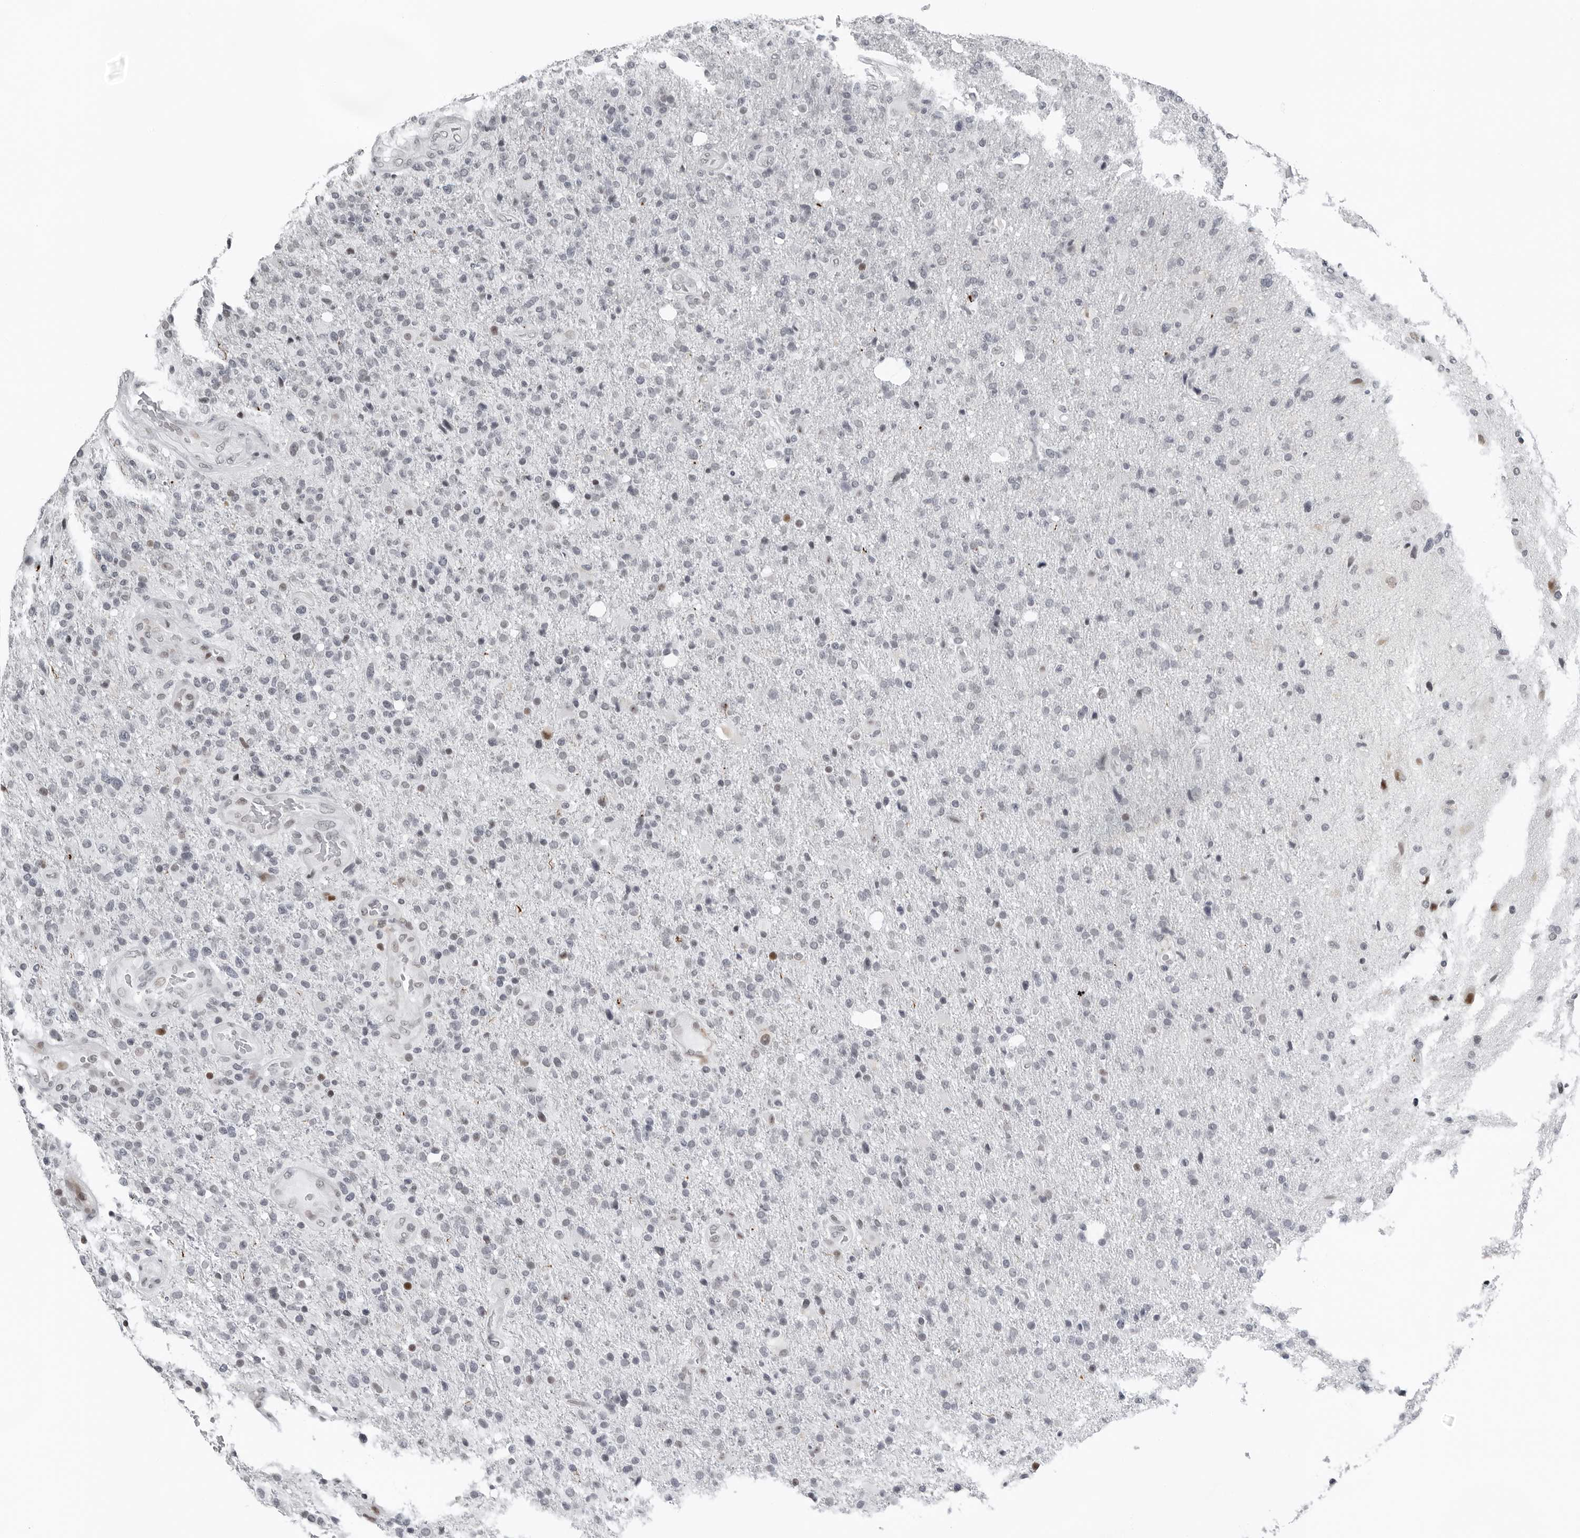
{"staining": {"intensity": "moderate", "quantity": "<25%", "location": "nuclear"}, "tissue": "glioma", "cell_type": "Tumor cells", "image_type": "cancer", "snomed": [{"axis": "morphology", "description": "Glioma, malignant, High grade"}, {"axis": "topography", "description": "Brain"}], "caption": "High-grade glioma (malignant) stained with a protein marker shows moderate staining in tumor cells.", "gene": "PPP1R42", "patient": {"sex": "male", "age": 72}}